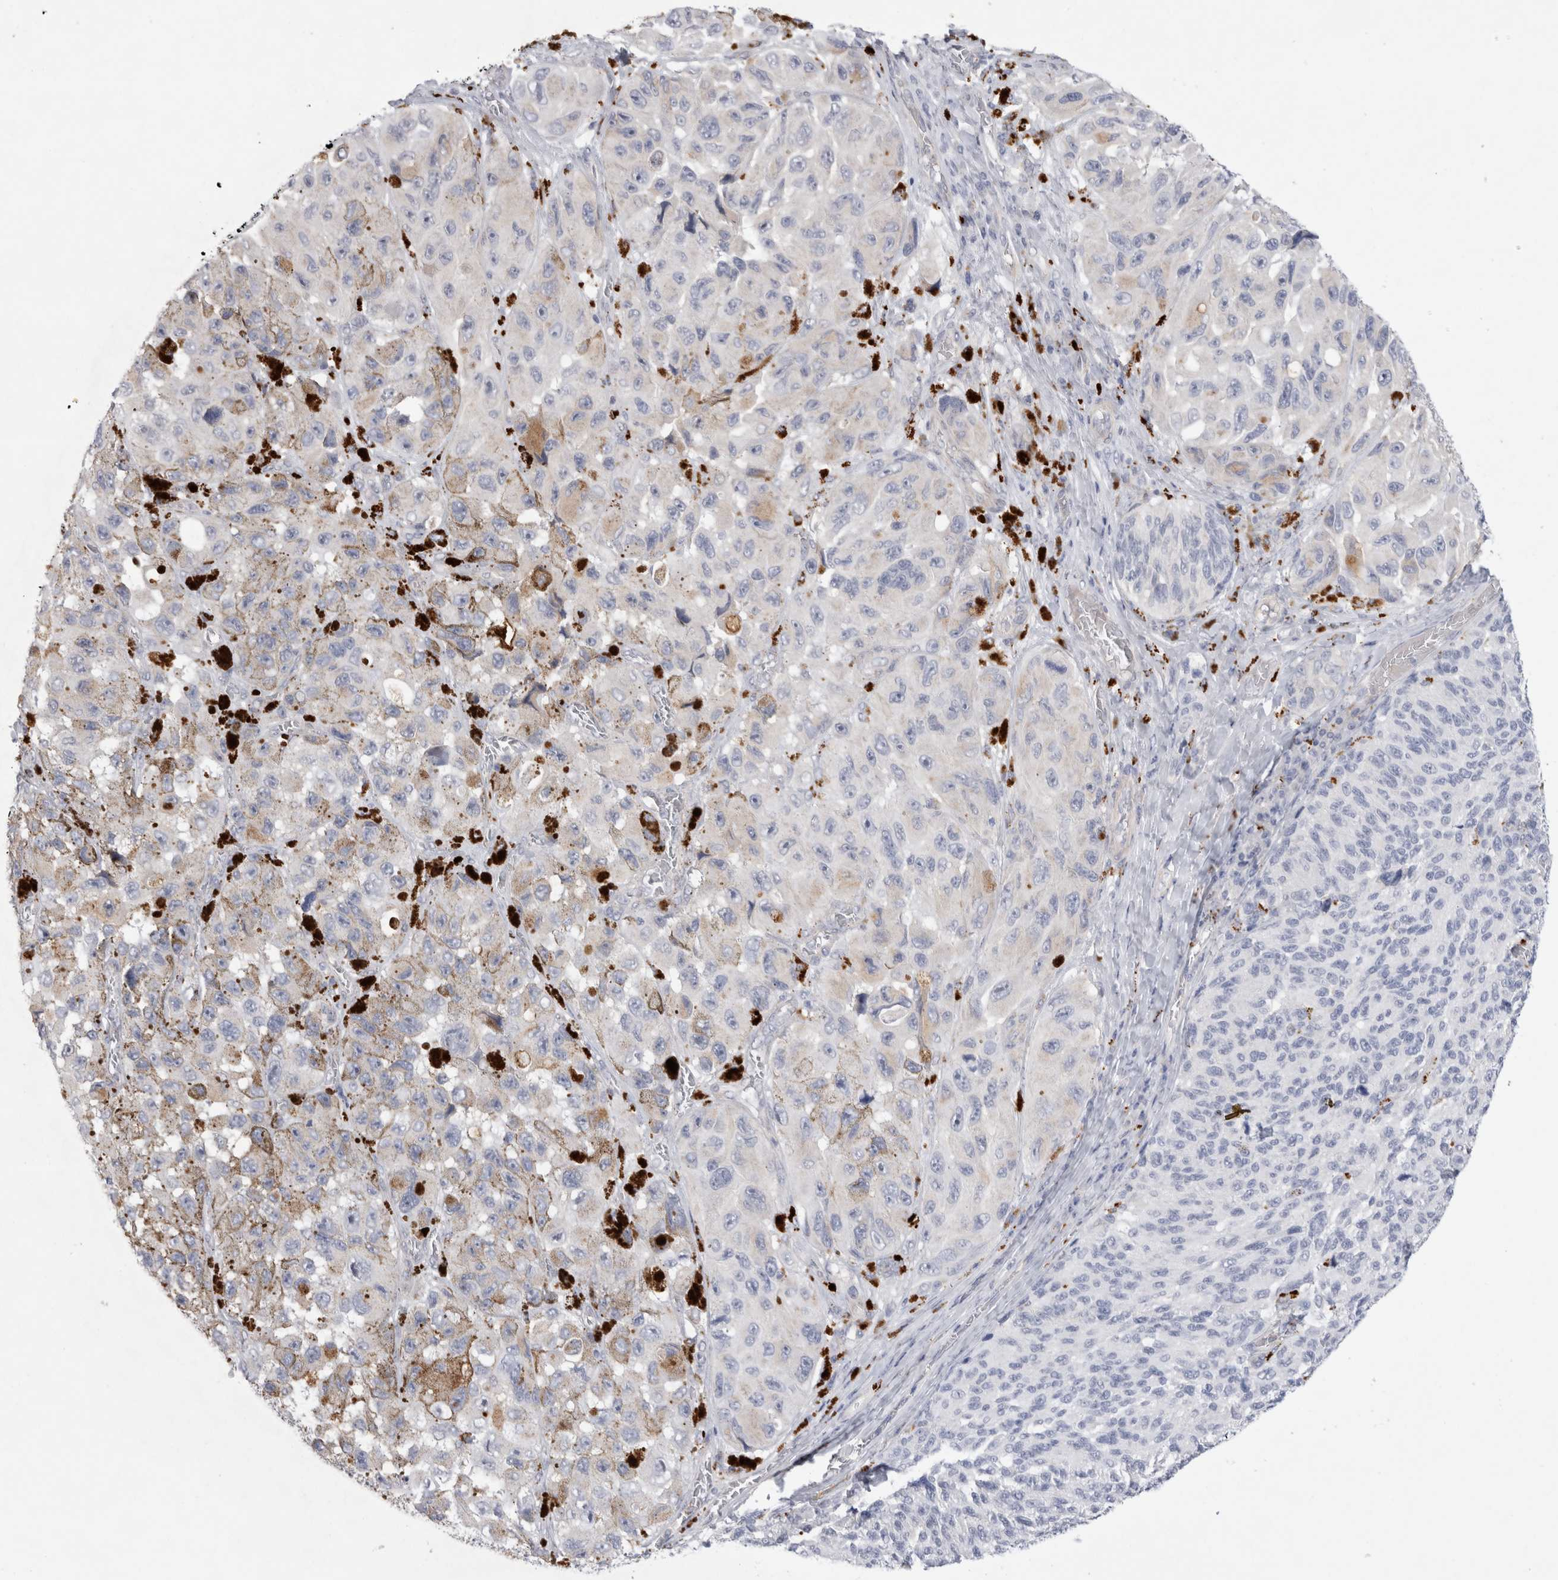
{"staining": {"intensity": "negative", "quantity": "none", "location": "none"}, "tissue": "melanoma", "cell_type": "Tumor cells", "image_type": "cancer", "snomed": [{"axis": "morphology", "description": "Malignant melanoma, NOS"}, {"axis": "topography", "description": "Skin"}], "caption": "DAB (3,3'-diaminobenzidine) immunohistochemical staining of human malignant melanoma displays no significant staining in tumor cells. Brightfield microscopy of immunohistochemistry (IHC) stained with DAB (brown) and hematoxylin (blue), captured at high magnification.", "gene": "GAA", "patient": {"sex": "female", "age": 73}}